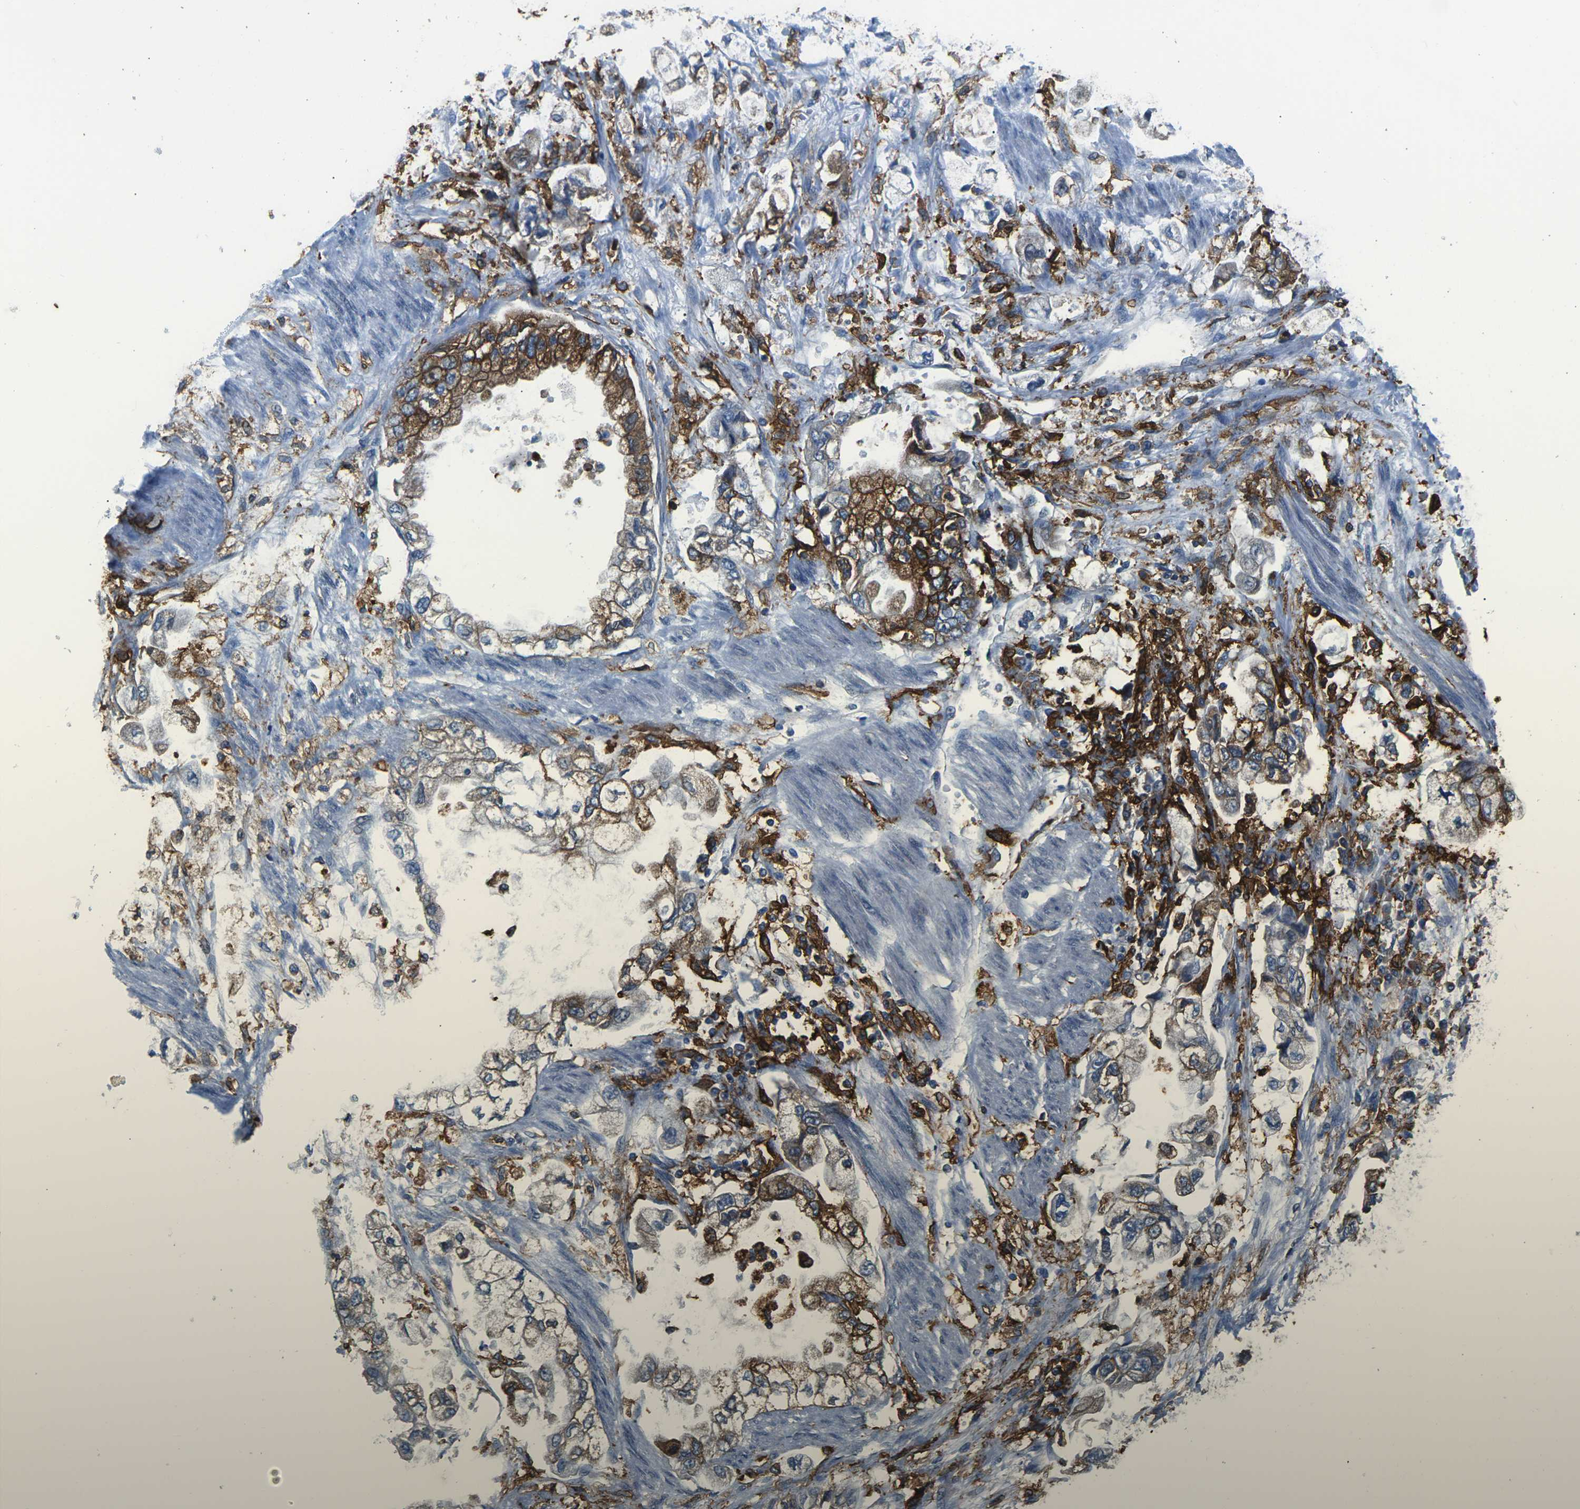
{"staining": {"intensity": "moderate", "quantity": "25%-75%", "location": "cytoplasmic/membranous"}, "tissue": "stomach cancer", "cell_type": "Tumor cells", "image_type": "cancer", "snomed": [{"axis": "morphology", "description": "Normal tissue, NOS"}, {"axis": "morphology", "description": "Adenocarcinoma, NOS"}, {"axis": "topography", "description": "Stomach"}], "caption": "A histopathology image of stomach adenocarcinoma stained for a protein demonstrates moderate cytoplasmic/membranous brown staining in tumor cells. Using DAB (brown) and hematoxylin (blue) stains, captured at high magnification using brightfield microscopy.", "gene": "PTPN1", "patient": {"sex": "male", "age": 62}}